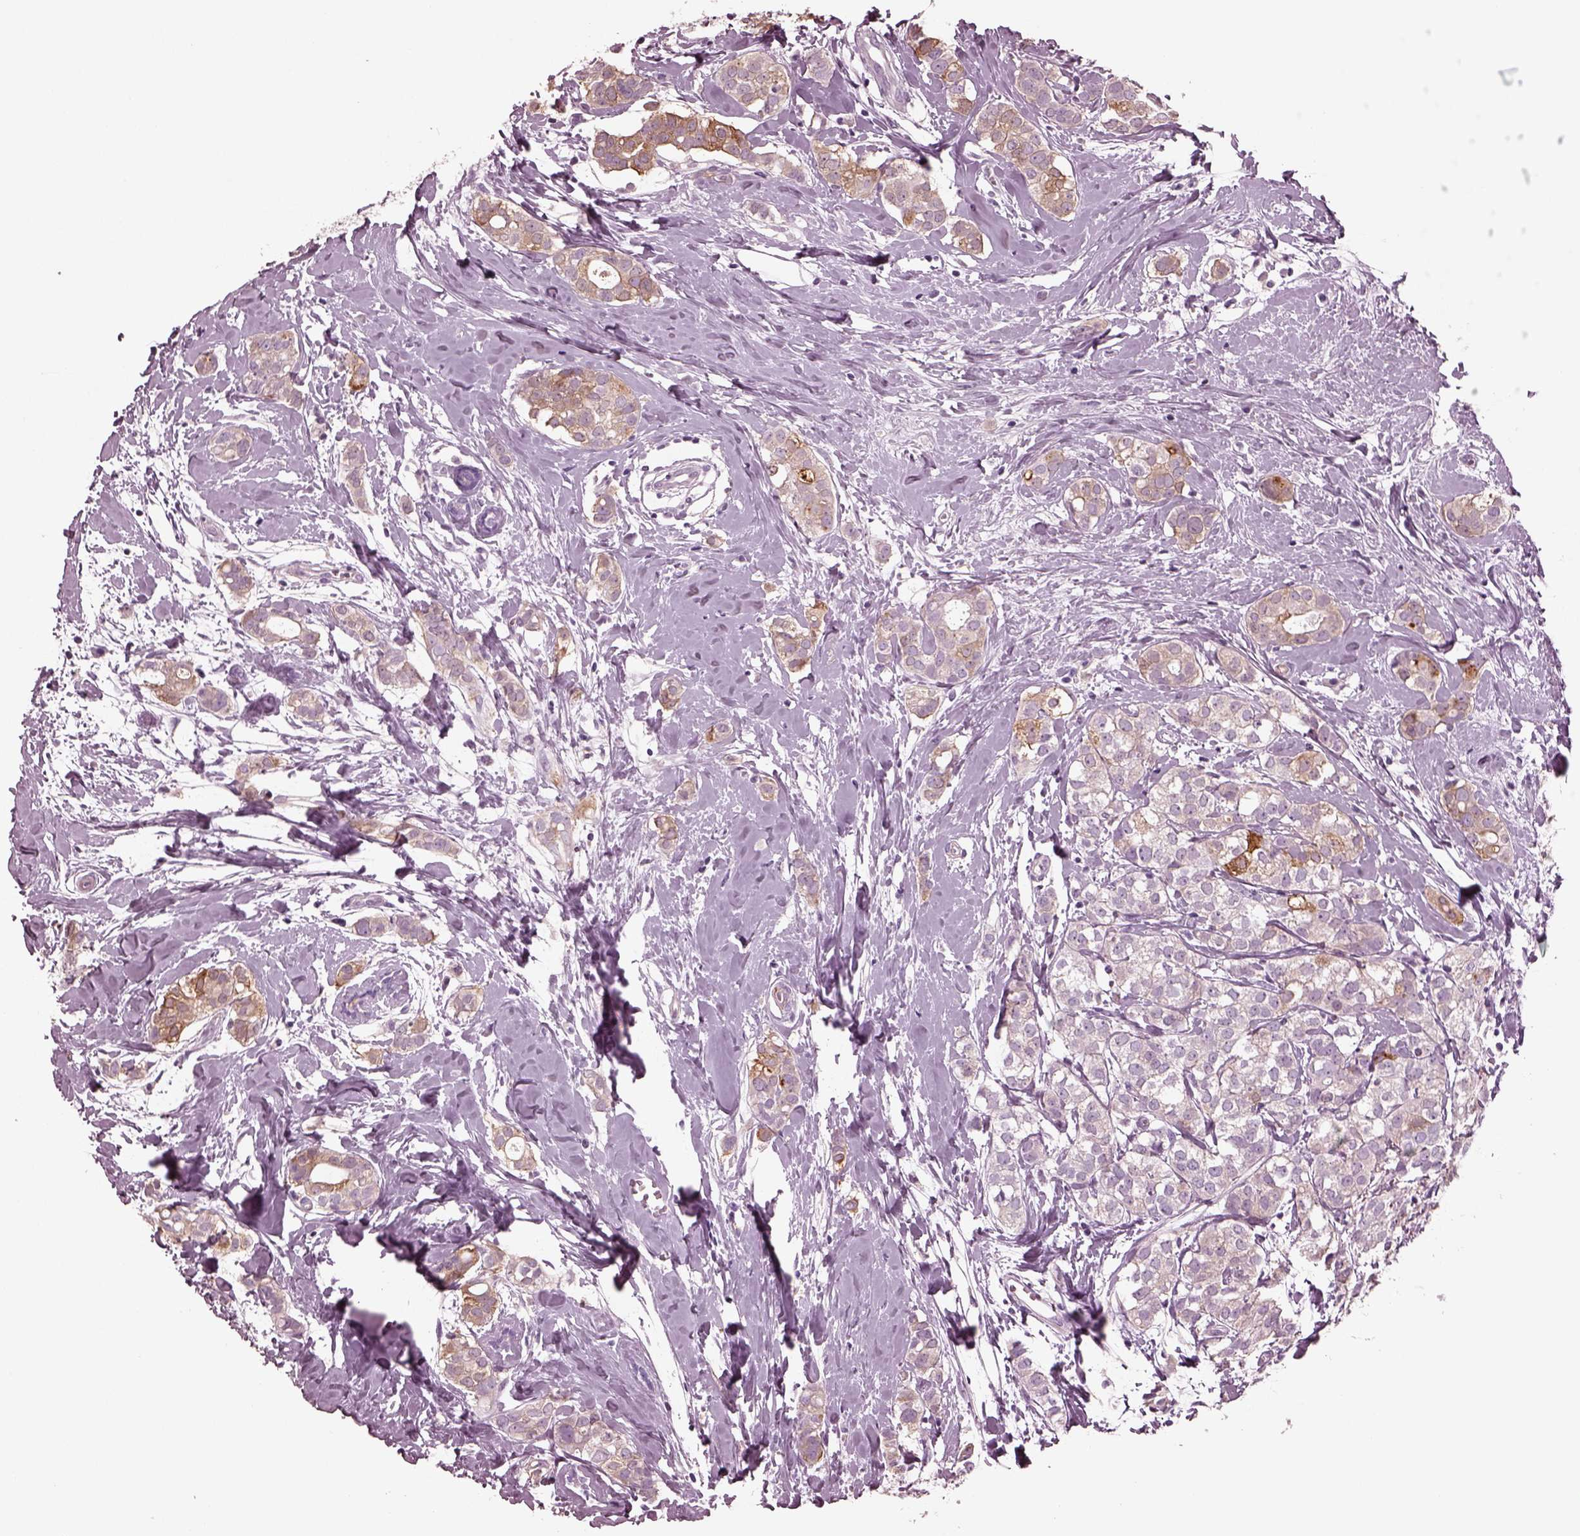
{"staining": {"intensity": "moderate", "quantity": "<25%", "location": "cytoplasmic/membranous"}, "tissue": "breast cancer", "cell_type": "Tumor cells", "image_type": "cancer", "snomed": [{"axis": "morphology", "description": "Duct carcinoma"}, {"axis": "topography", "description": "Breast"}], "caption": "A high-resolution micrograph shows IHC staining of breast intraductal carcinoma, which displays moderate cytoplasmic/membranous expression in about <25% of tumor cells.", "gene": "GDF11", "patient": {"sex": "female", "age": 40}}